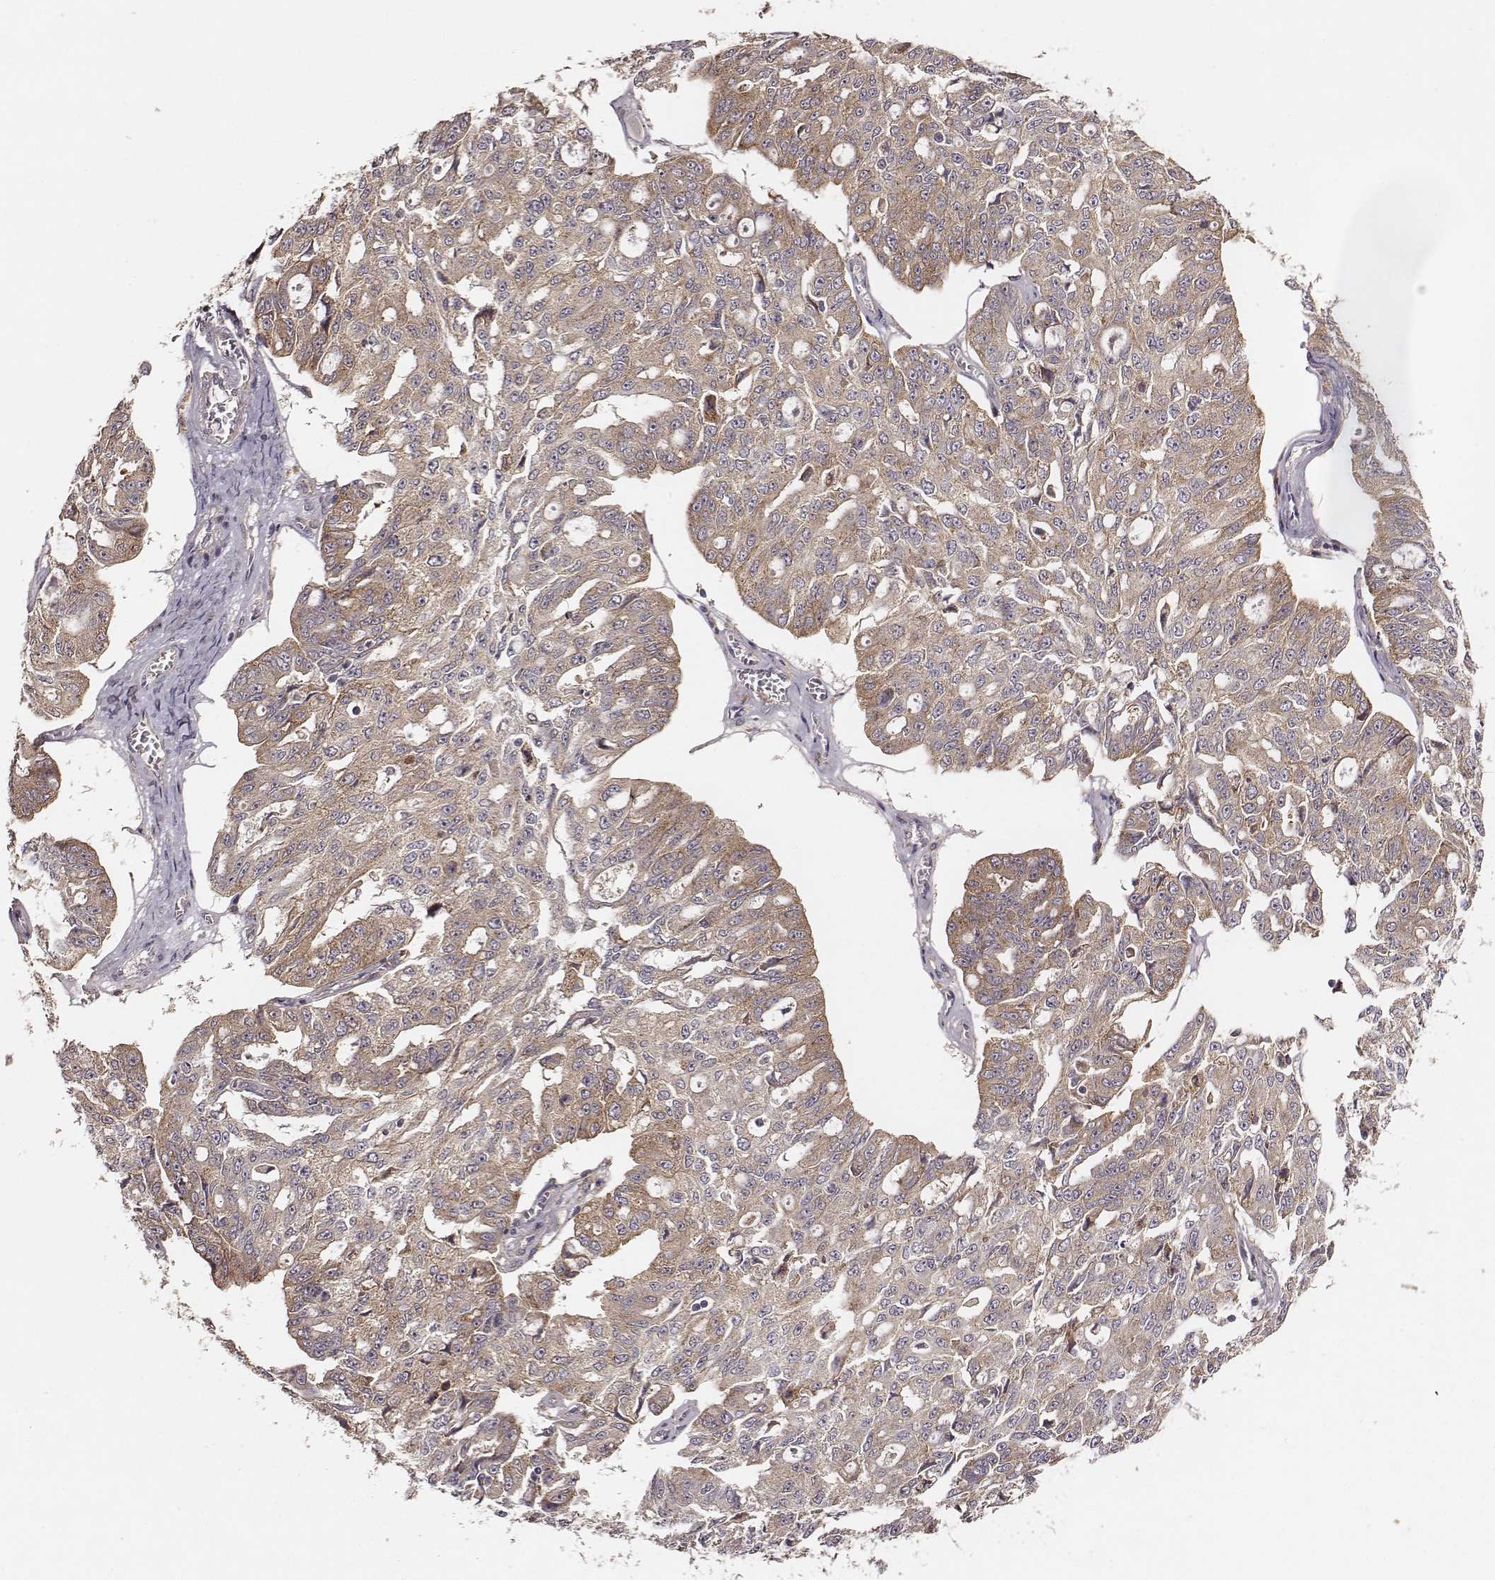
{"staining": {"intensity": "weak", "quantity": ">75%", "location": "cytoplasmic/membranous"}, "tissue": "ovarian cancer", "cell_type": "Tumor cells", "image_type": "cancer", "snomed": [{"axis": "morphology", "description": "Carcinoma, endometroid"}, {"axis": "topography", "description": "Ovary"}], "caption": "Immunohistochemistry (IHC) image of ovarian cancer (endometroid carcinoma) stained for a protein (brown), which exhibits low levels of weak cytoplasmic/membranous expression in approximately >75% of tumor cells.", "gene": "VPS26A", "patient": {"sex": "female", "age": 65}}